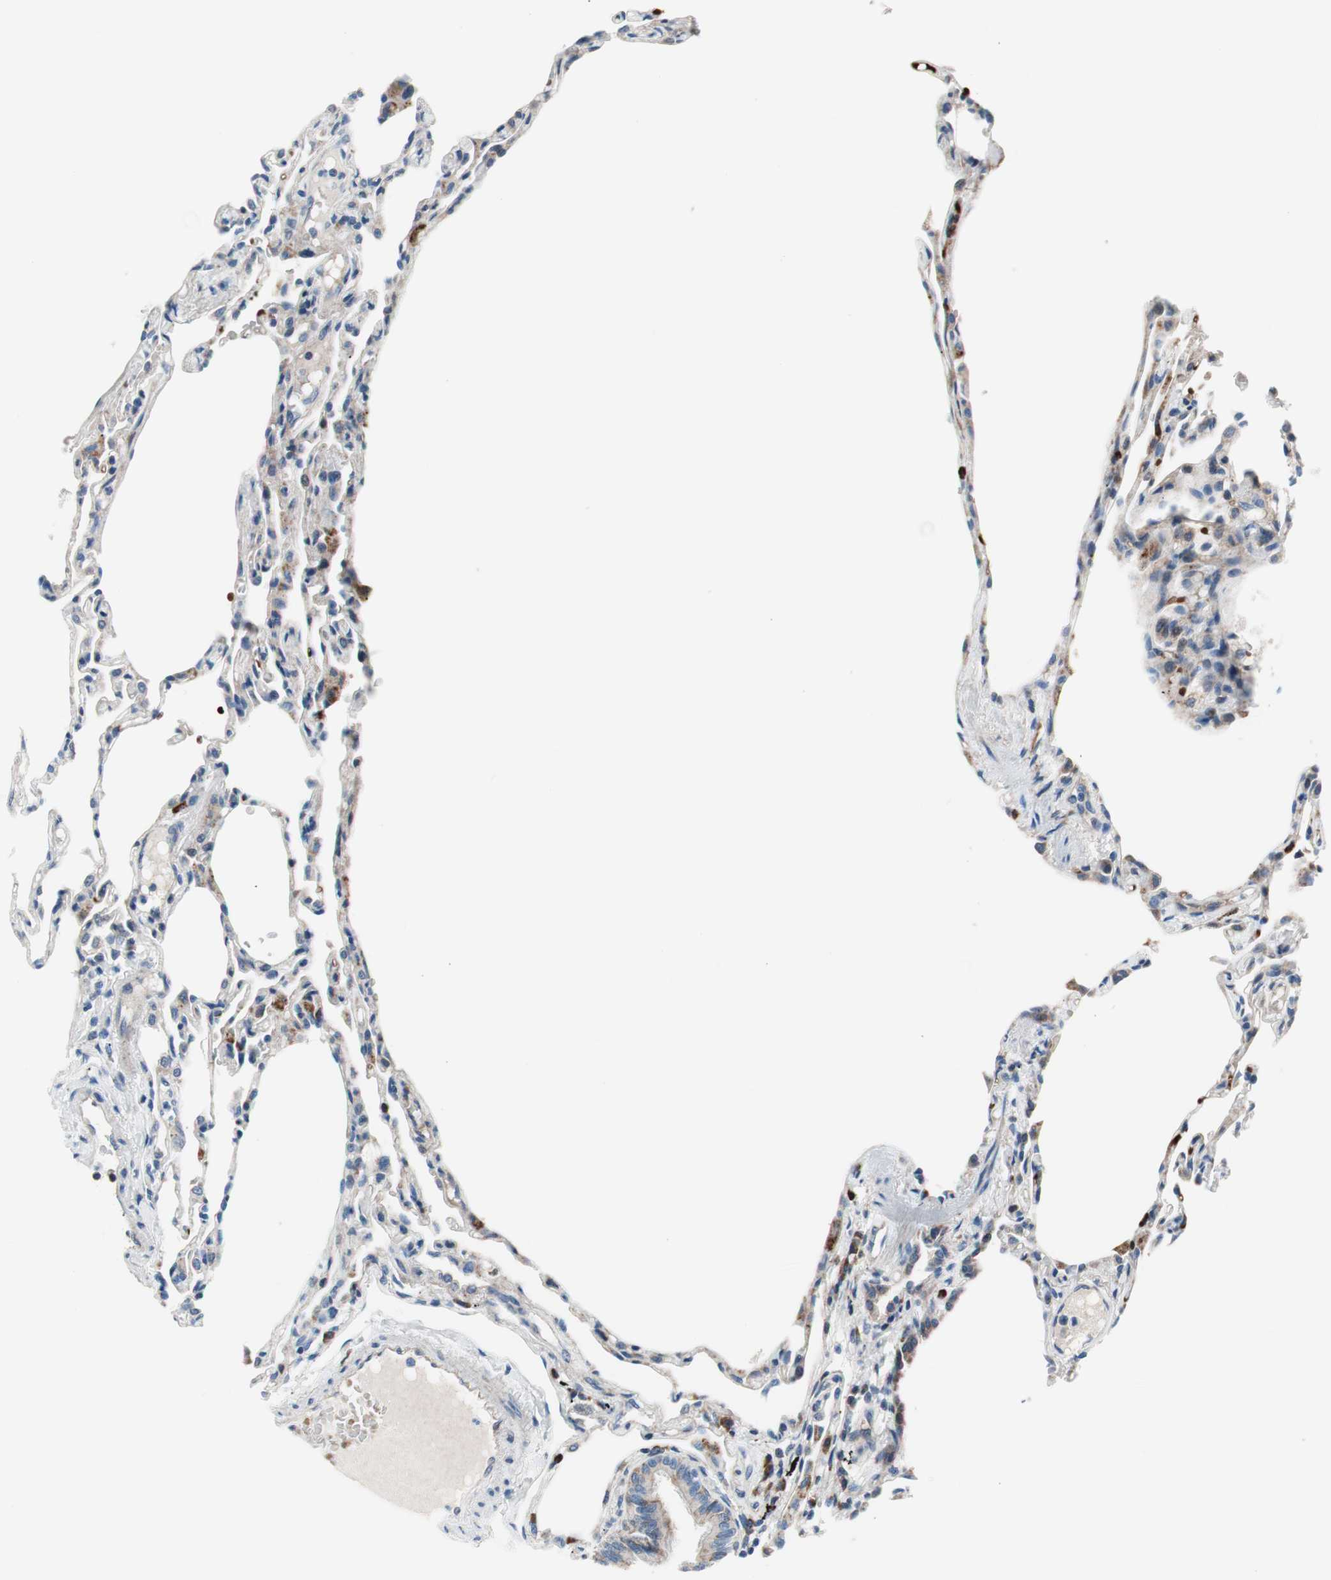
{"staining": {"intensity": "strong", "quantity": "25%-75%", "location": "cytoplasmic/membranous"}, "tissue": "lung", "cell_type": "Alveolar cells", "image_type": "normal", "snomed": [{"axis": "morphology", "description": "Normal tissue, NOS"}, {"axis": "topography", "description": "Lung"}], "caption": "IHC (DAB (3,3'-diaminobenzidine)) staining of normal human lung displays strong cytoplasmic/membranous protein staining in approximately 25%-75% of alveolar cells.", "gene": "PRDX2", "patient": {"sex": "female", "age": 49}}